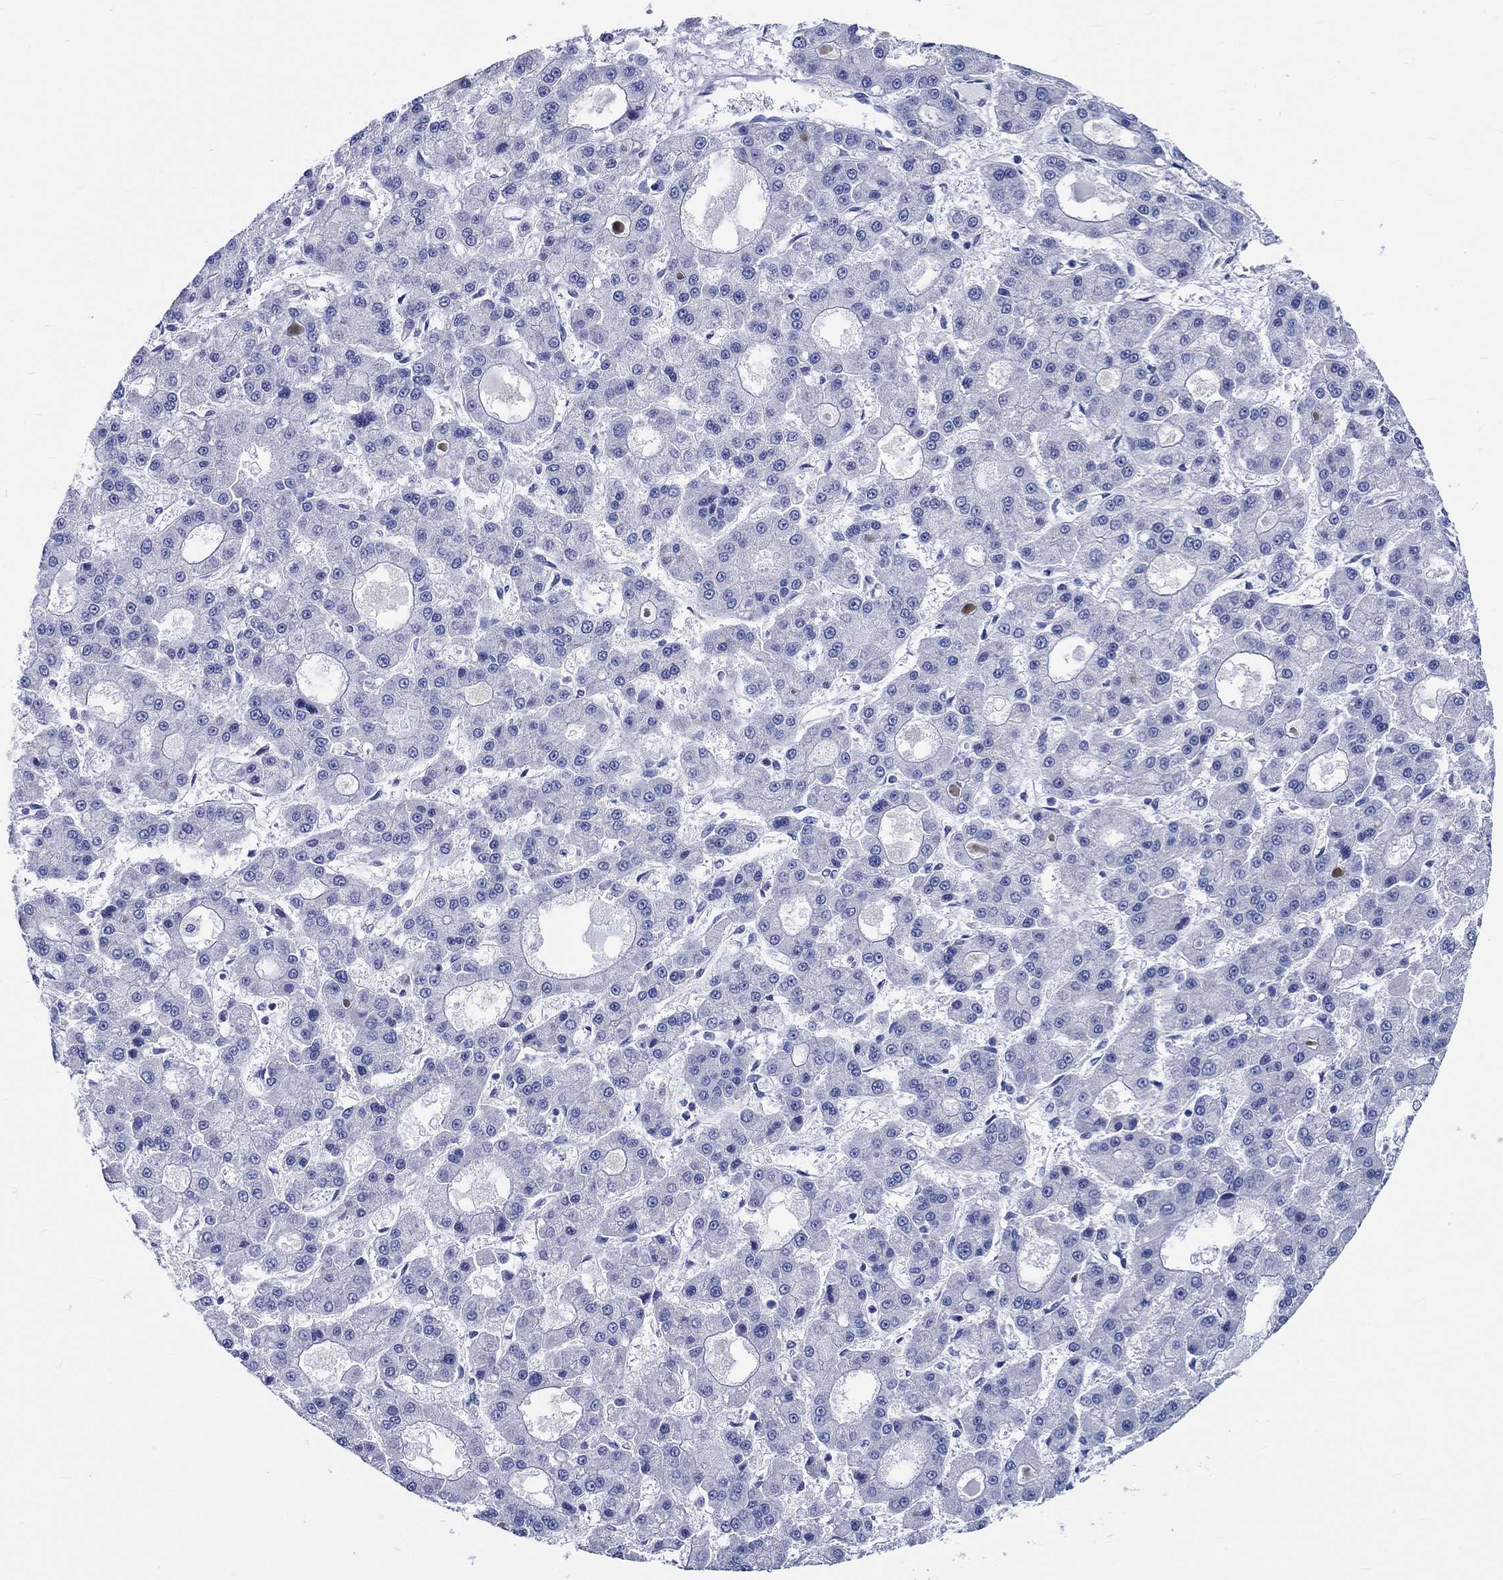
{"staining": {"intensity": "negative", "quantity": "none", "location": "none"}, "tissue": "liver cancer", "cell_type": "Tumor cells", "image_type": "cancer", "snomed": [{"axis": "morphology", "description": "Carcinoma, Hepatocellular, NOS"}, {"axis": "topography", "description": "Liver"}], "caption": "This is an IHC histopathology image of liver hepatocellular carcinoma. There is no expression in tumor cells.", "gene": "PTPRN2", "patient": {"sex": "male", "age": 70}}